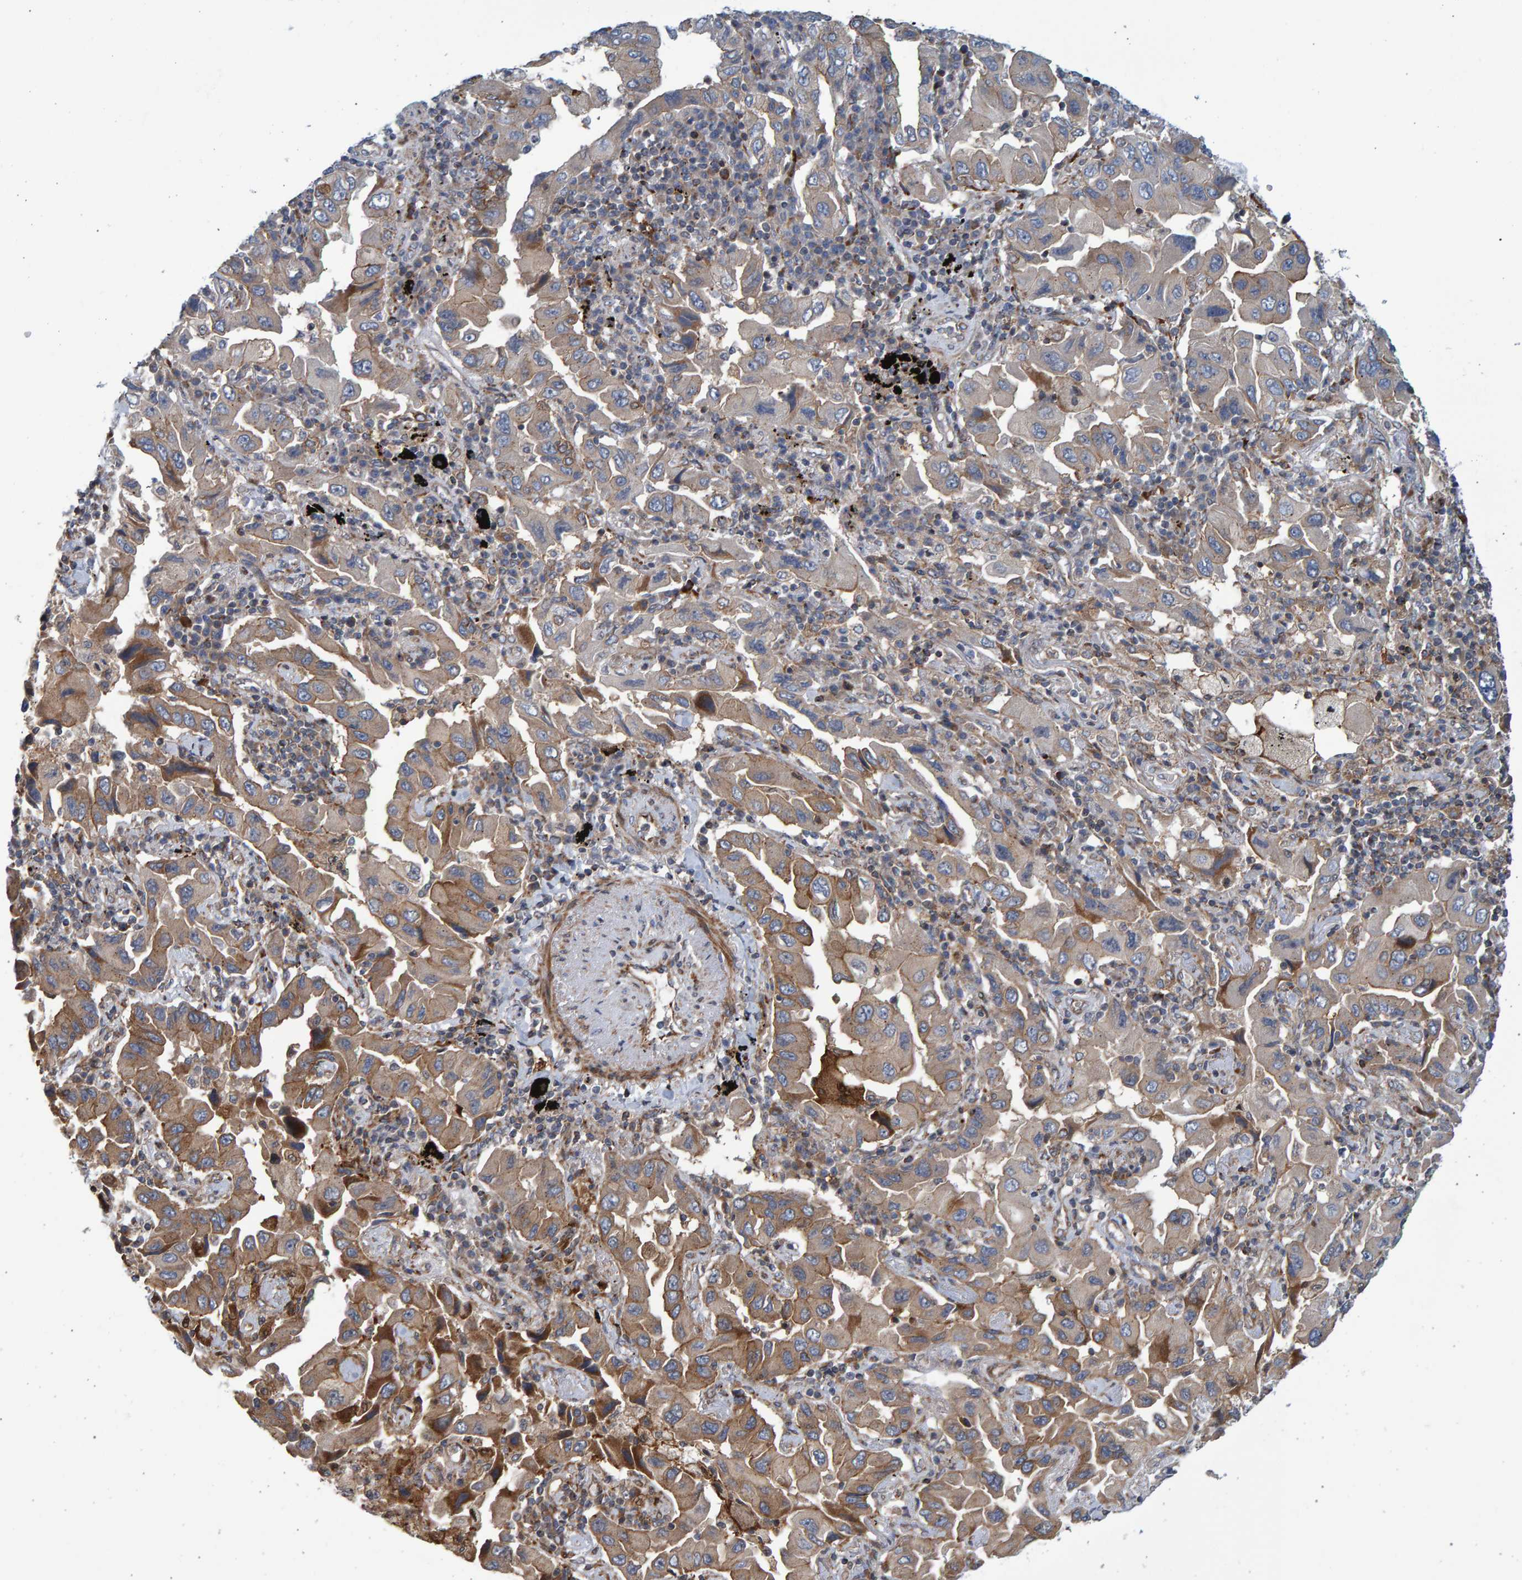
{"staining": {"intensity": "moderate", "quantity": "25%-75%", "location": "cytoplasmic/membranous"}, "tissue": "lung cancer", "cell_type": "Tumor cells", "image_type": "cancer", "snomed": [{"axis": "morphology", "description": "Adenocarcinoma, NOS"}, {"axis": "topography", "description": "Lung"}], "caption": "Lung adenocarcinoma tissue shows moderate cytoplasmic/membranous staining in approximately 25%-75% of tumor cells, visualized by immunohistochemistry.", "gene": "LRBA", "patient": {"sex": "female", "age": 65}}